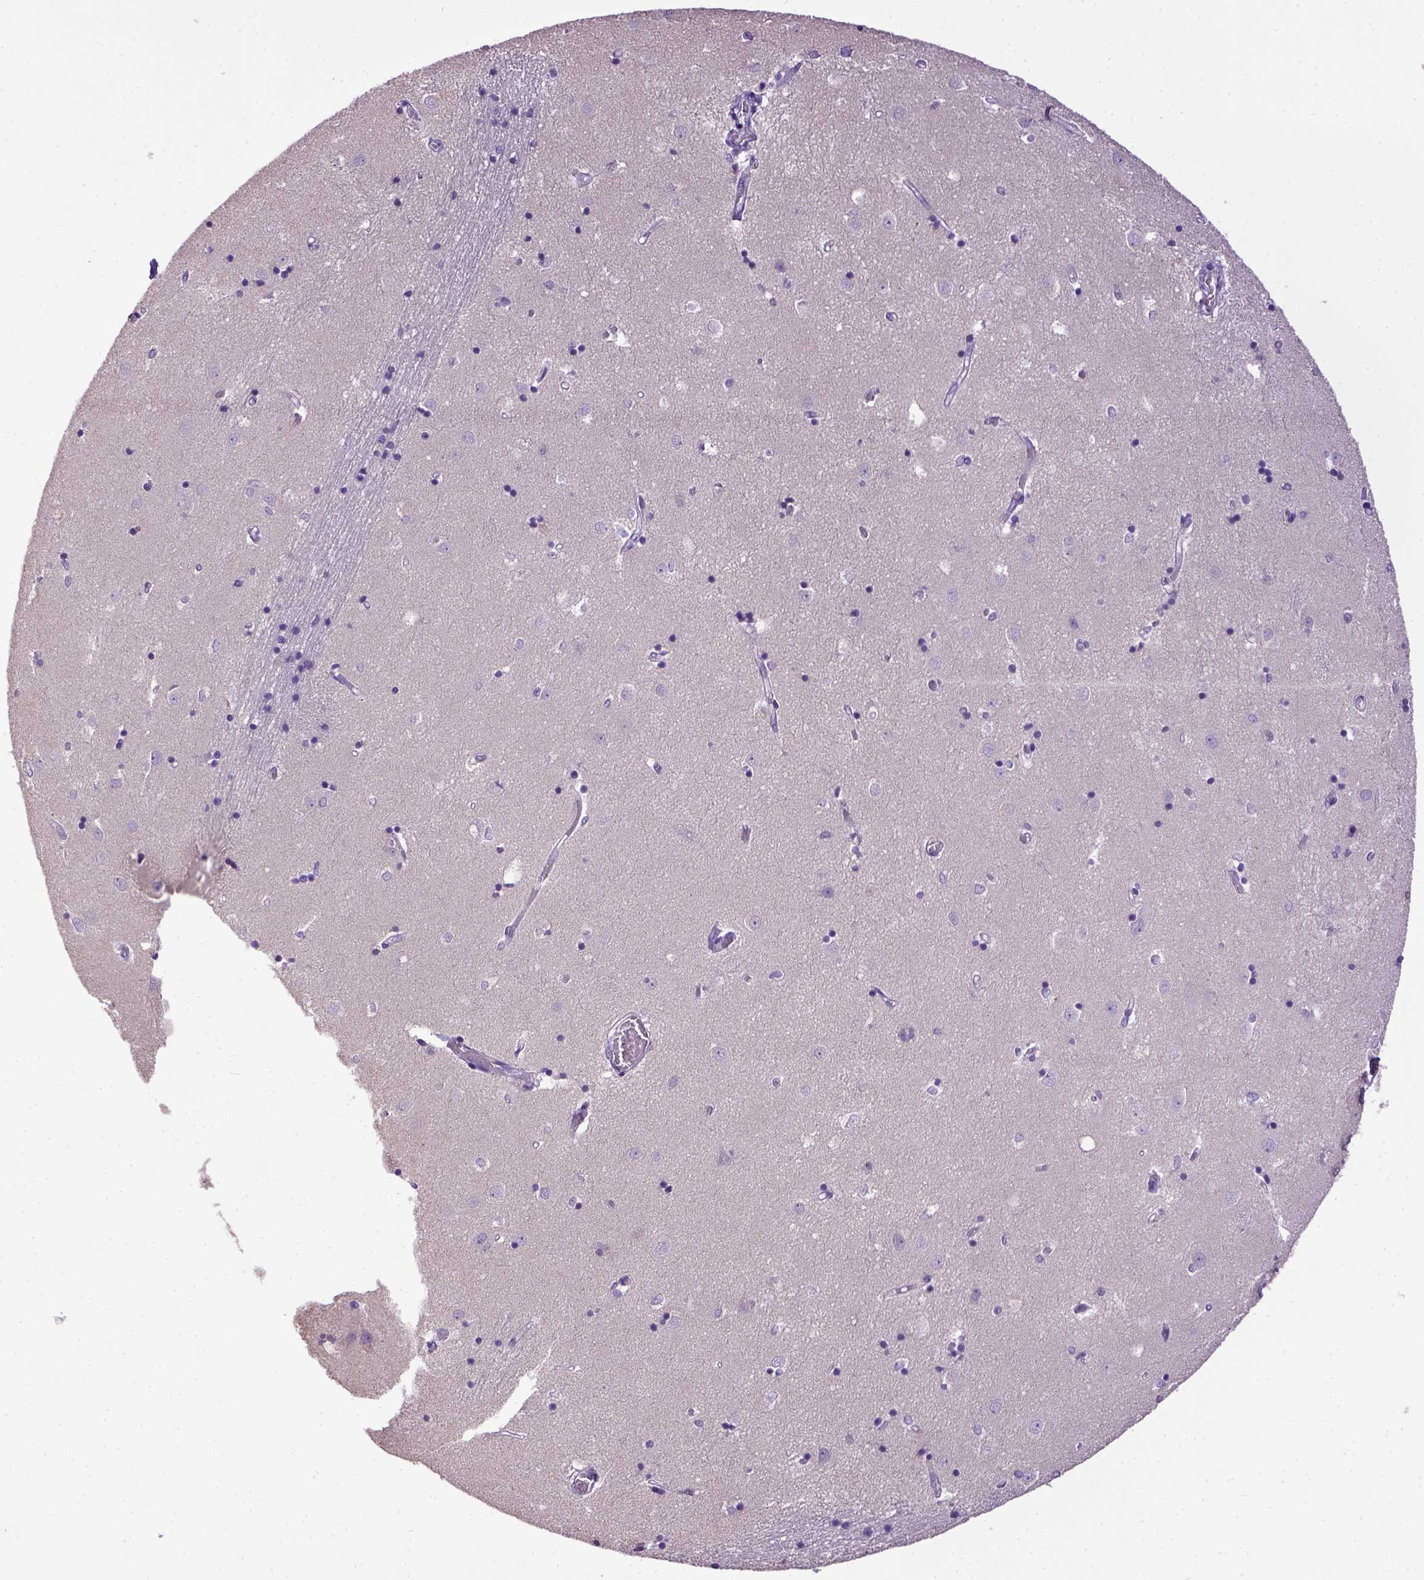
{"staining": {"intensity": "negative", "quantity": "none", "location": "none"}, "tissue": "caudate", "cell_type": "Glial cells", "image_type": "normal", "snomed": [{"axis": "morphology", "description": "Normal tissue, NOS"}, {"axis": "topography", "description": "Lateral ventricle wall"}], "caption": "Immunohistochemistry of unremarkable human caudate displays no expression in glial cells.", "gene": "CDH1", "patient": {"sex": "male", "age": 54}}